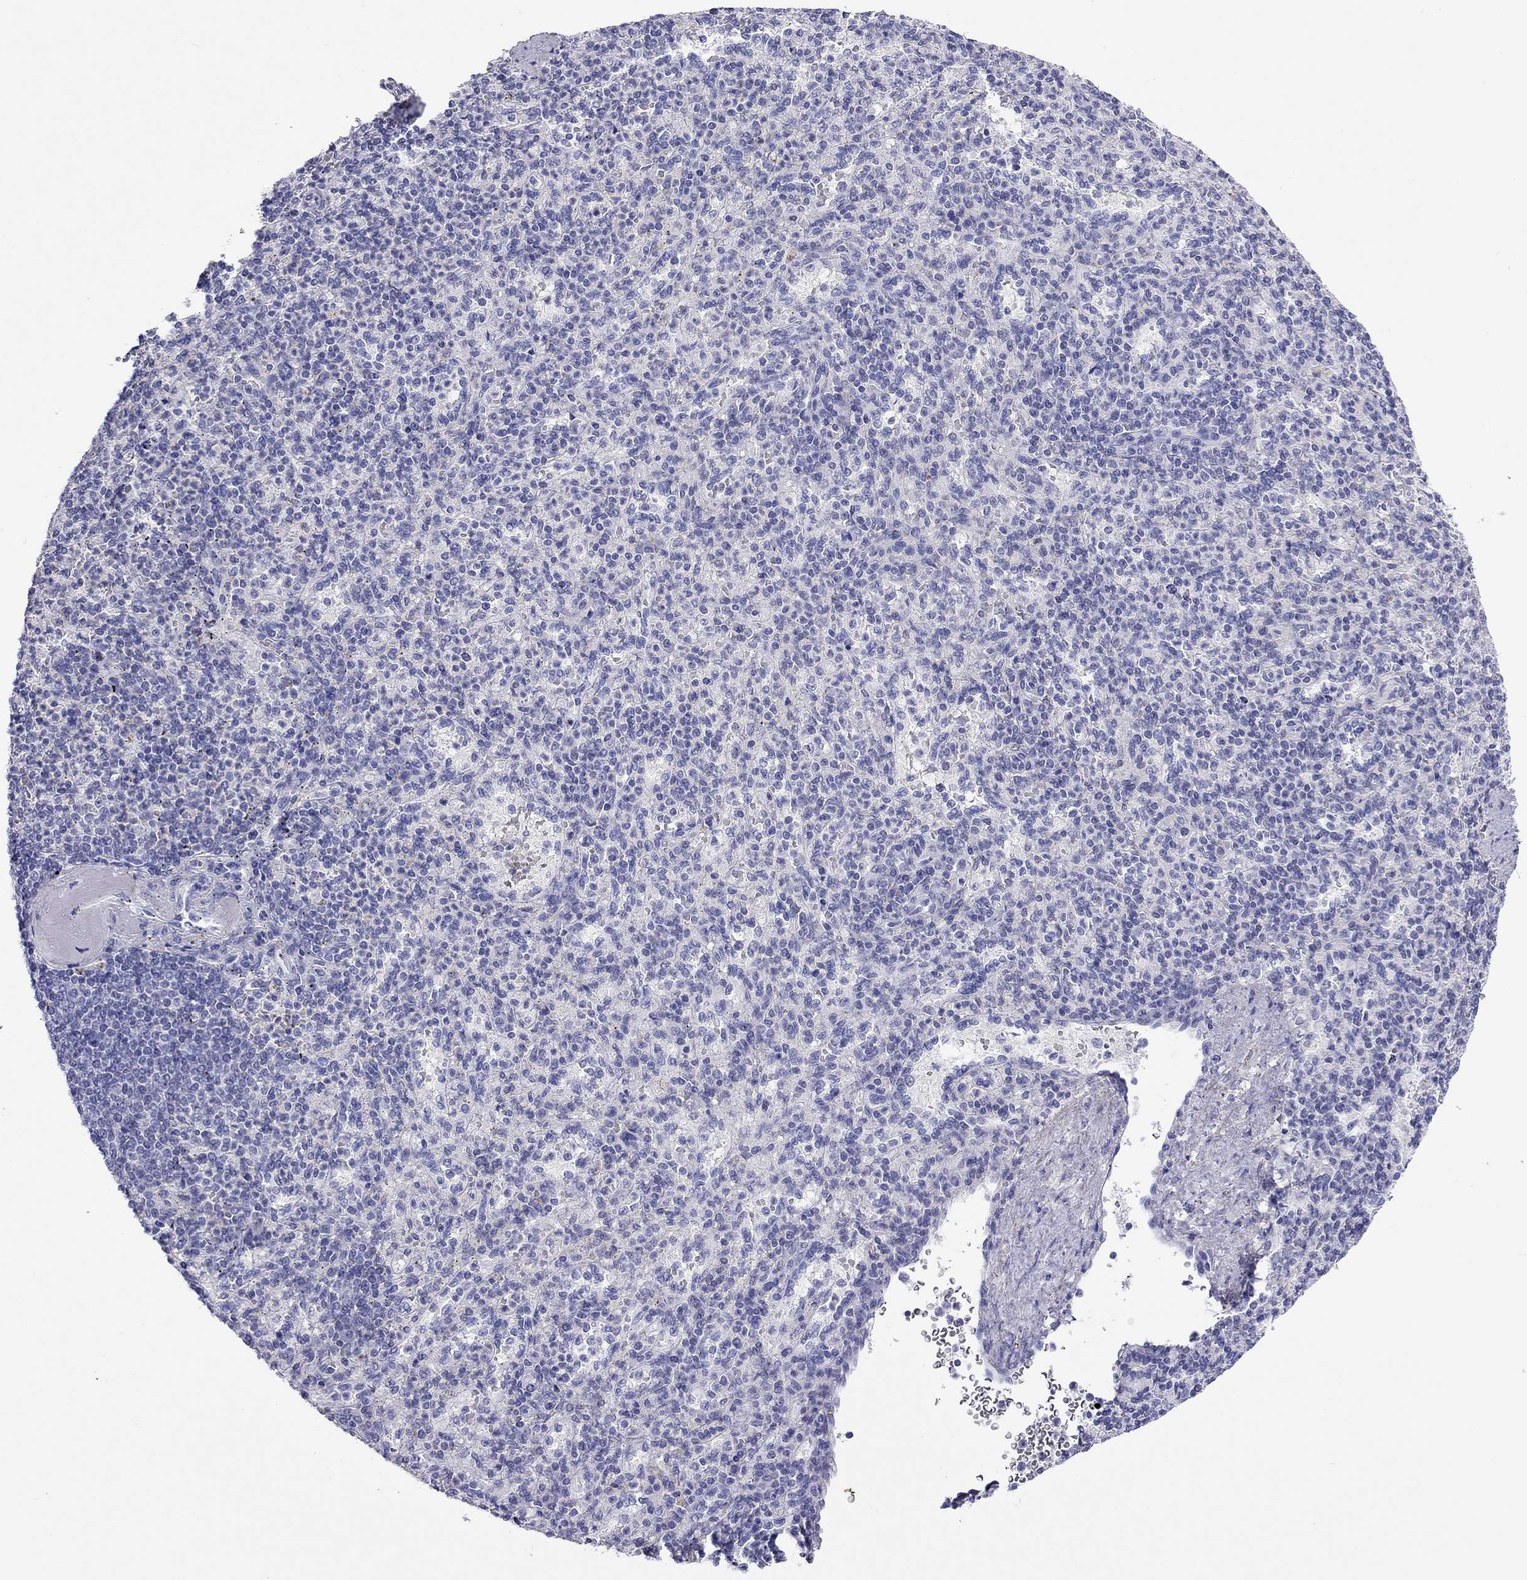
{"staining": {"intensity": "negative", "quantity": "none", "location": "none"}, "tissue": "spleen", "cell_type": "Cells in red pulp", "image_type": "normal", "snomed": [{"axis": "morphology", "description": "Normal tissue, NOS"}, {"axis": "topography", "description": "Spleen"}], "caption": "Cells in red pulp show no significant expression in normal spleen. (DAB (3,3'-diaminobenzidine) IHC visualized using brightfield microscopy, high magnification).", "gene": "MYMX", "patient": {"sex": "female", "age": 74}}